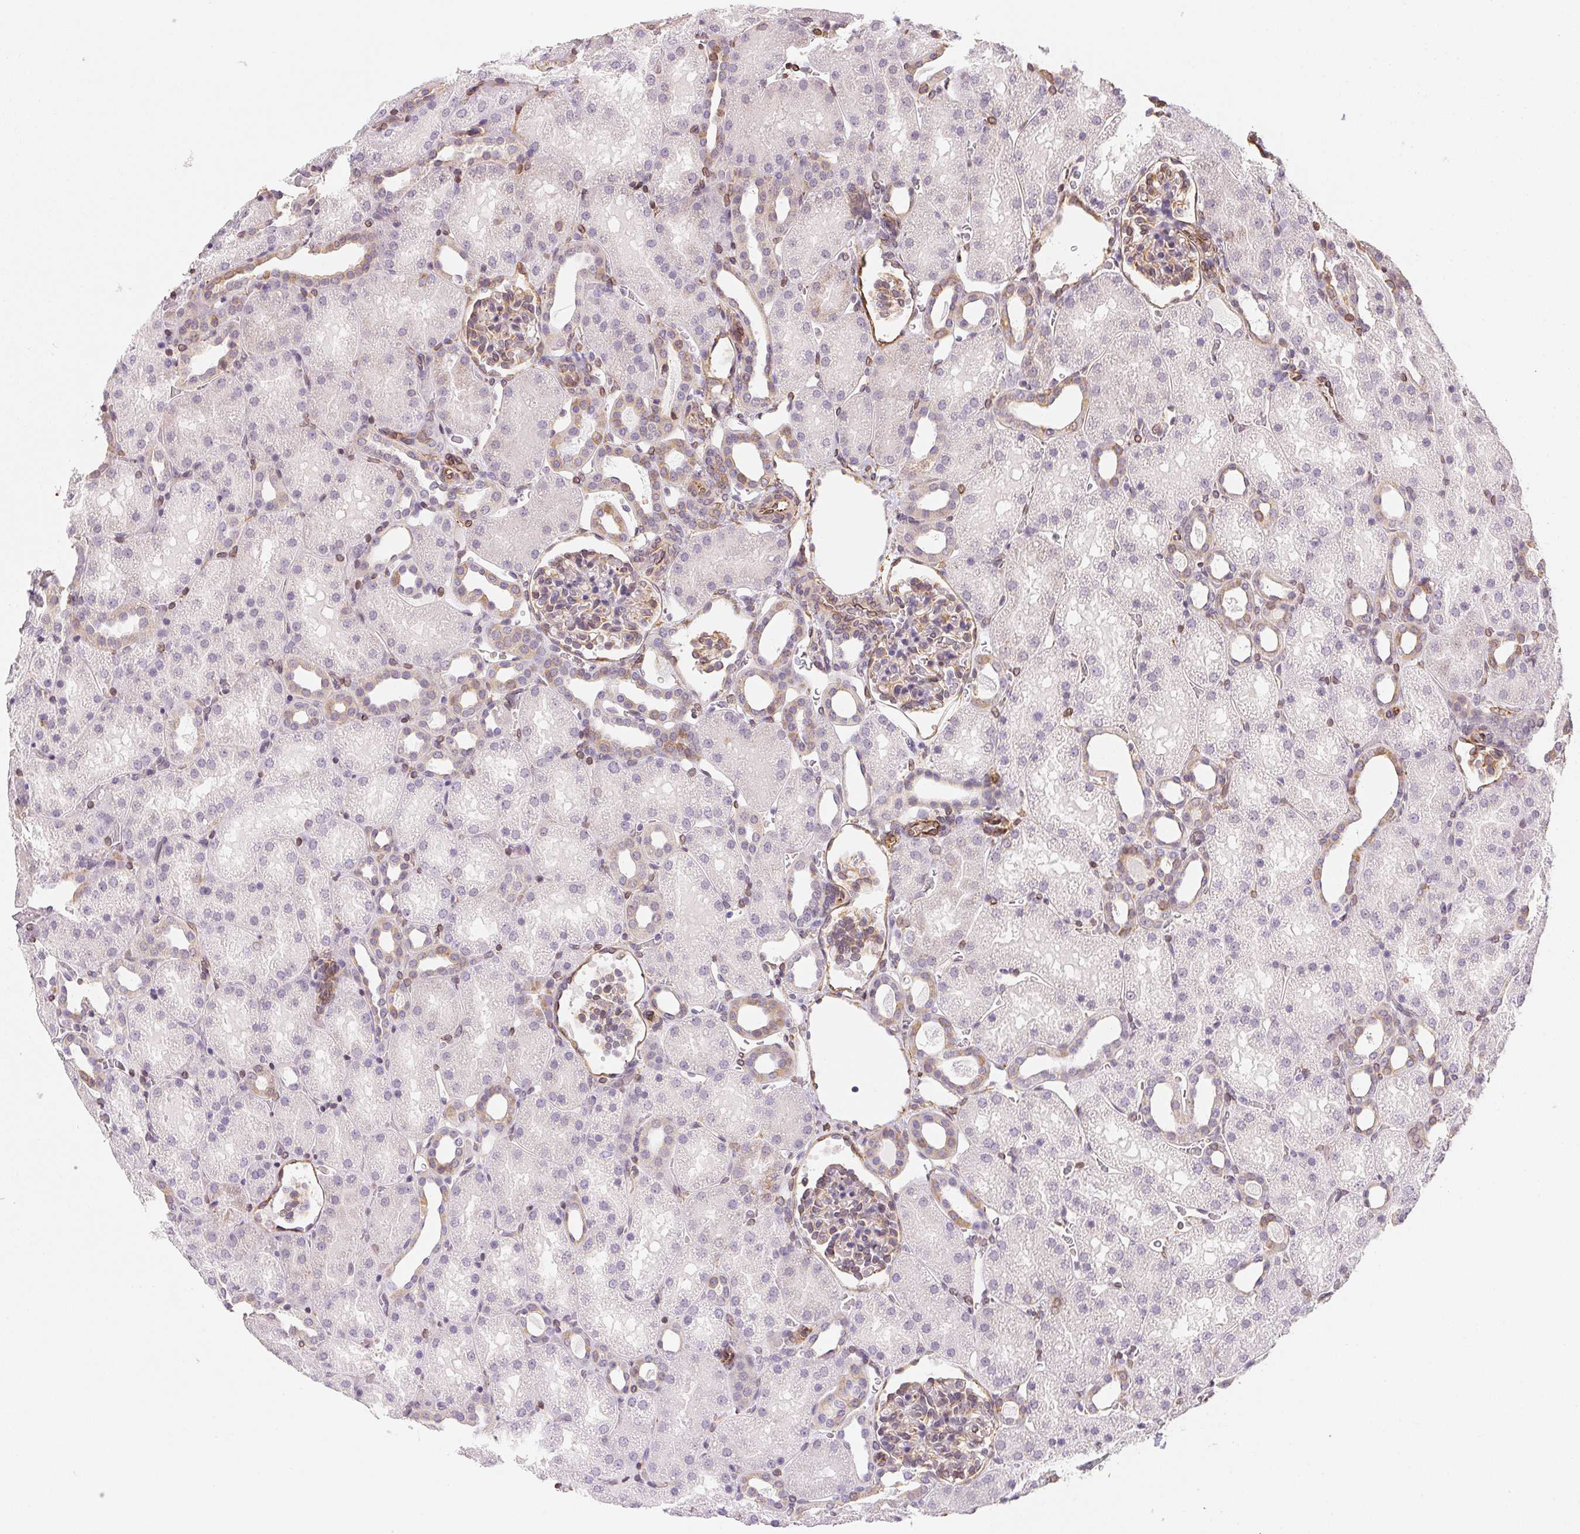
{"staining": {"intensity": "moderate", "quantity": "<25%", "location": "cytoplasmic/membranous"}, "tissue": "kidney", "cell_type": "Cells in glomeruli", "image_type": "normal", "snomed": [{"axis": "morphology", "description": "Normal tissue, NOS"}, {"axis": "topography", "description": "Kidney"}], "caption": "Immunohistochemical staining of normal human kidney reveals moderate cytoplasmic/membranous protein expression in approximately <25% of cells in glomeruli.", "gene": "RSBN1", "patient": {"sex": "male", "age": 2}}